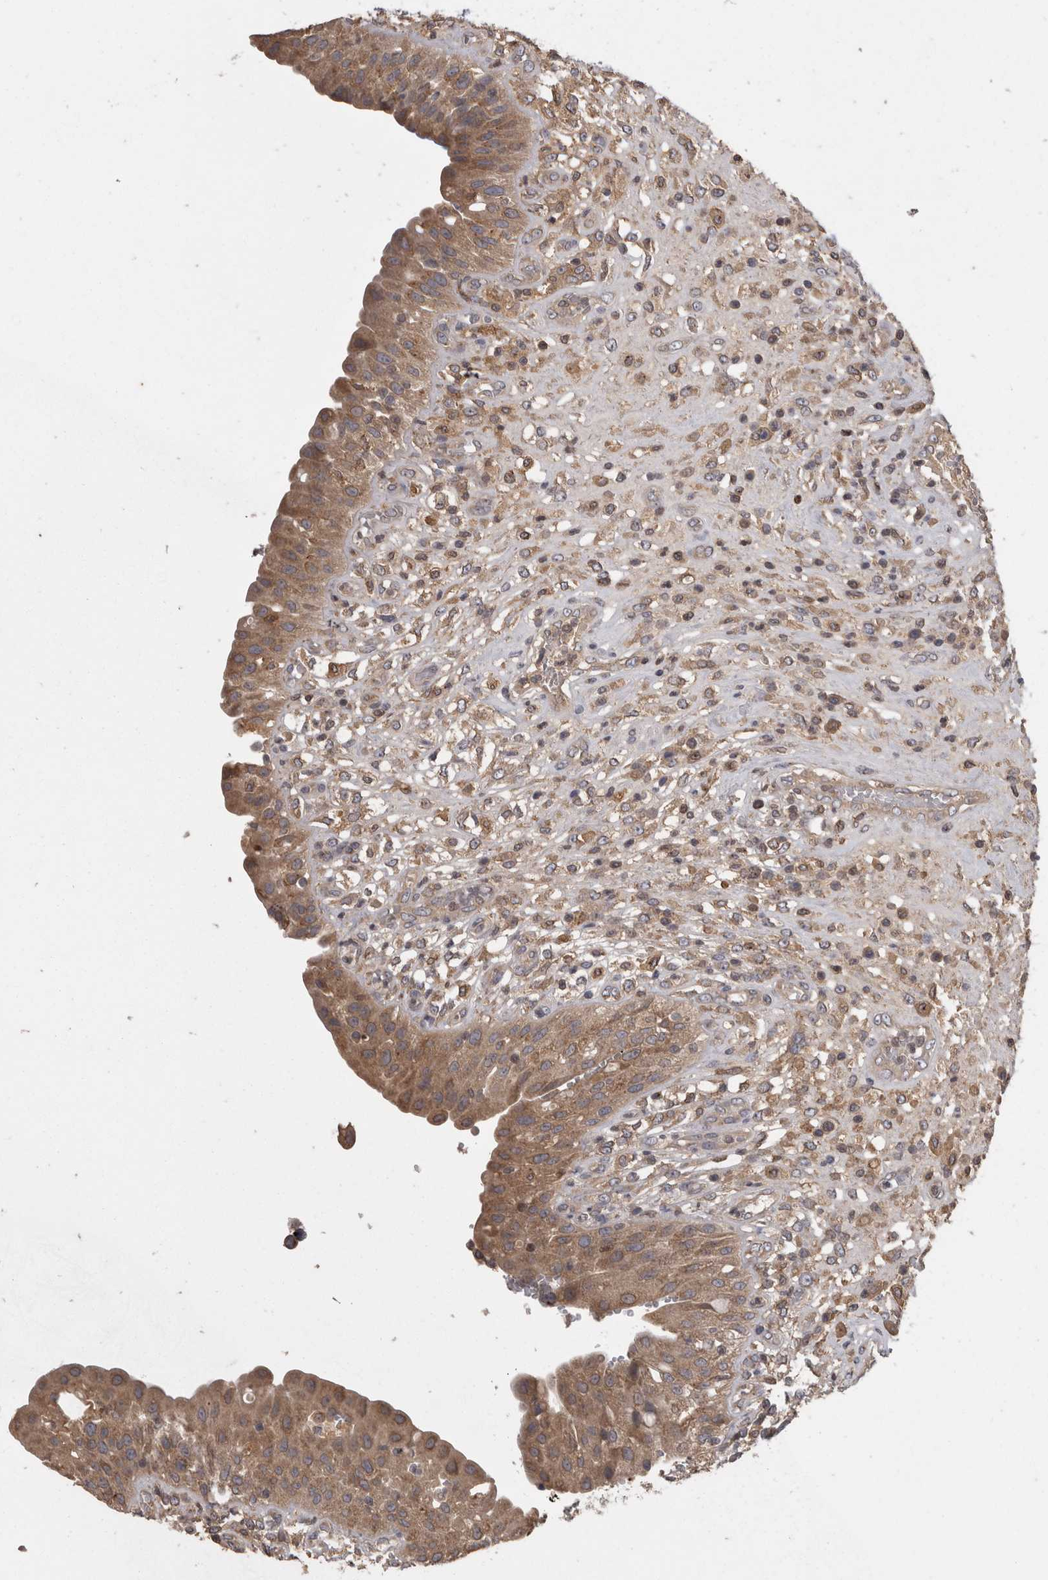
{"staining": {"intensity": "moderate", "quantity": ">75%", "location": "cytoplasmic/membranous"}, "tissue": "urinary bladder", "cell_type": "Urothelial cells", "image_type": "normal", "snomed": [{"axis": "morphology", "description": "Normal tissue, NOS"}, {"axis": "topography", "description": "Urinary bladder"}], "caption": "This is a photomicrograph of immunohistochemistry staining of benign urinary bladder, which shows moderate positivity in the cytoplasmic/membranous of urothelial cells.", "gene": "PCM1", "patient": {"sex": "female", "age": 62}}